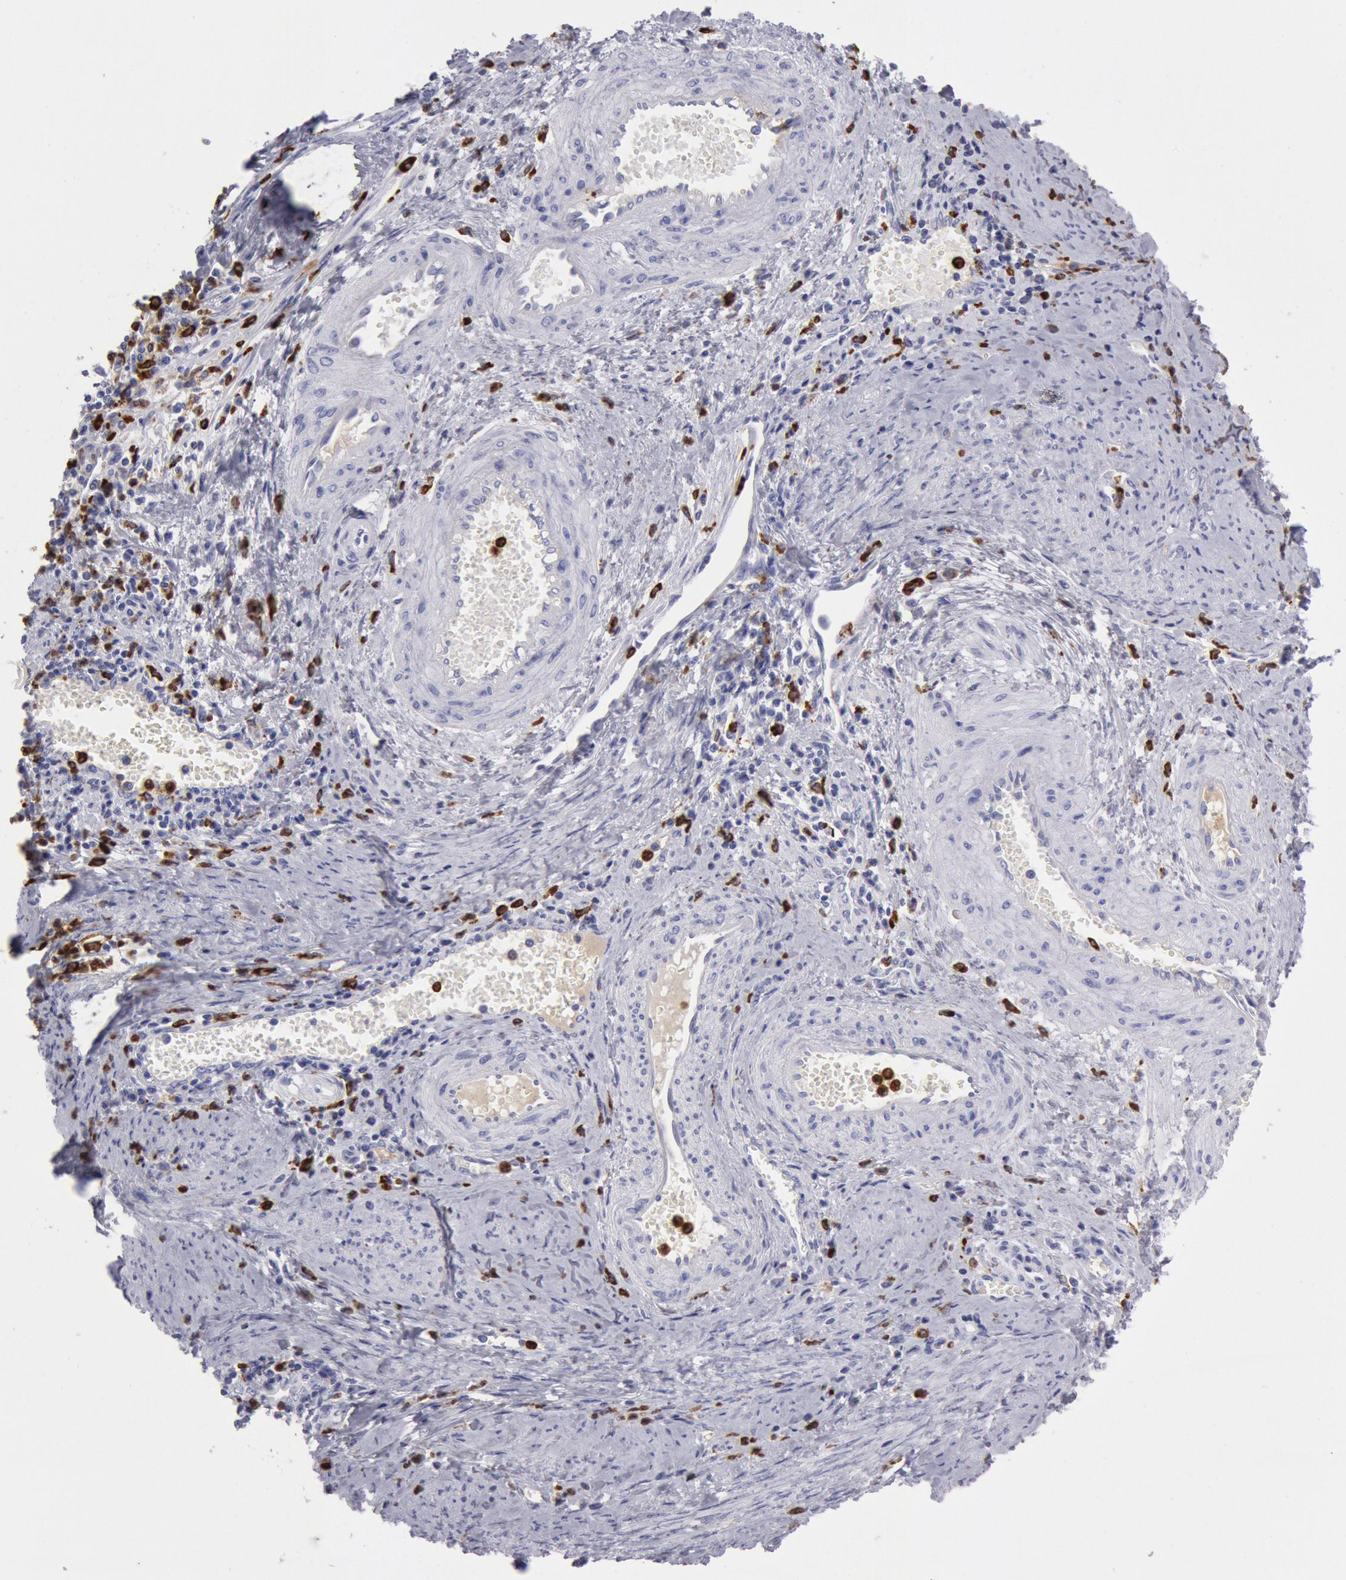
{"staining": {"intensity": "negative", "quantity": "none", "location": "none"}, "tissue": "cervical cancer", "cell_type": "Tumor cells", "image_type": "cancer", "snomed": [{"axis": "morphology", "description": "Normal tissue, NOS"}, {"axis": "morphology", "description": "Adenocarcinoma, NOS"}, {"axis": "topography", "description": "Cervix"}], "caption": "DAB immunohistochemical staining of human cervical cancer reveals no significant expression in tumor cells.", "gene": "FCN1", "patient": {"sex": "female", "age": 34}}